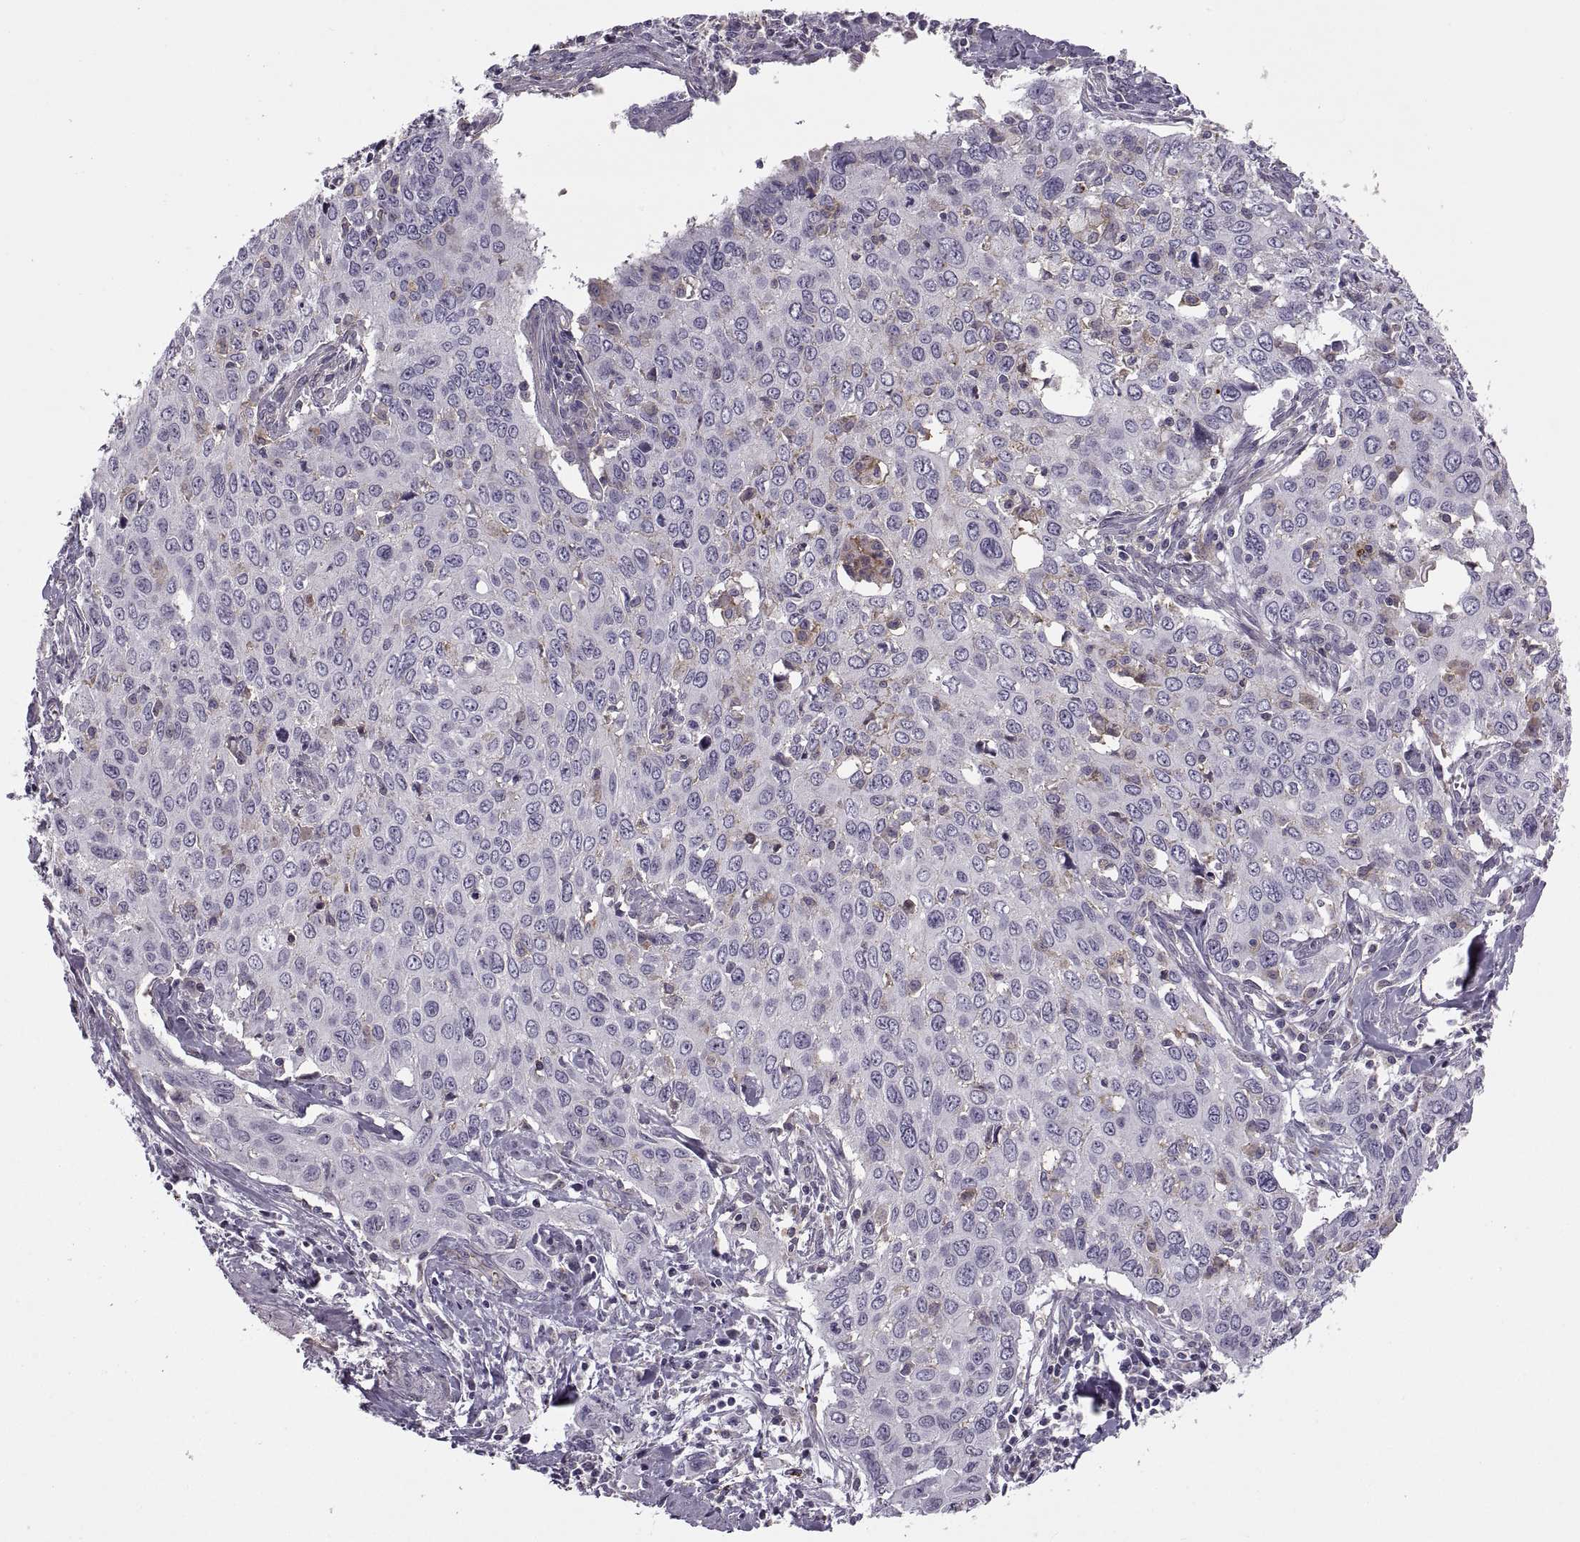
{"staining": {"intensity": "negative", "quantity": "none", "location": "none"}, "tissue": "cervical cancer", "cell_type": "Tumor cells", "image_type": "cancer", "snomed": [{"axis": "morphology", "description": "Squamous cell carcinoma, NOS"}, {"axis": "topography", "description": "Cervix"}], "caption": "Immunohistochemistry (IHC) image of cervical cancer stained for a protein (brown), which reveals no expression in tumor cells.", "gene": "RALB", "patient": {"sex": "female", "age": 38}}